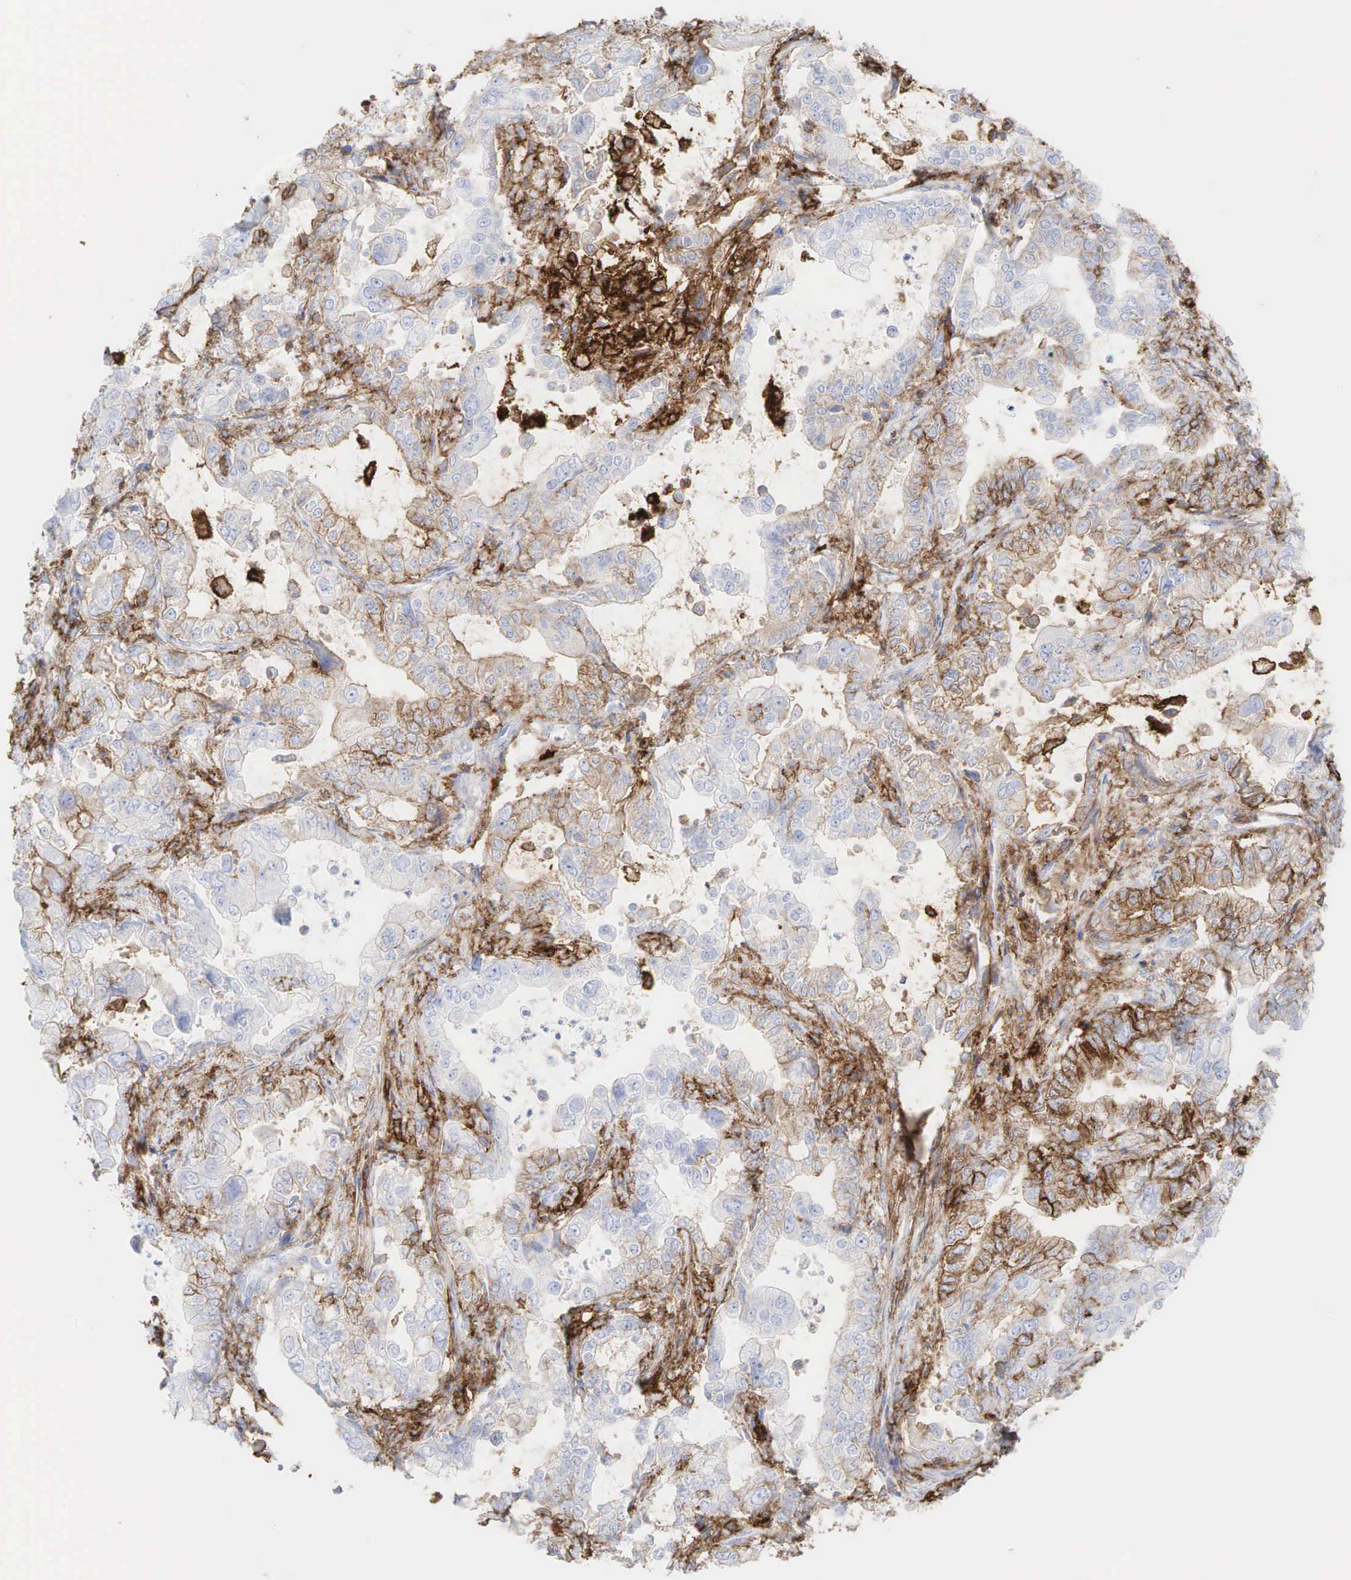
{"staining": {"intensity": "weak", "quantity": "25%-75%", "location": "cytoplasmic/membranous"}, "tissue": "stomach cancer", "cell_type": "Tumor cells", "image_type": "cancer", "snomed": [{"axis": "morphology", "description": "Adenocarcinoma, NOS"}, {"axis": "topography", "description": "Pancreas"}, {"axis": "topography", "description": "Stomach, upper"}], "caption": "Tumor cells demonstrate low levels of weak cytoplasmic/membranous staining in about 25%-75% of cells in stomach cancer (adenocarcinoma). (Stains: DAB (3,3'-diaminobenzidine) in brown, nuclei in blue, Microscopy: brightfield microscopy at high magnification).", "gene": "CD44", "patient": {"sex": "male", "age": 77}}